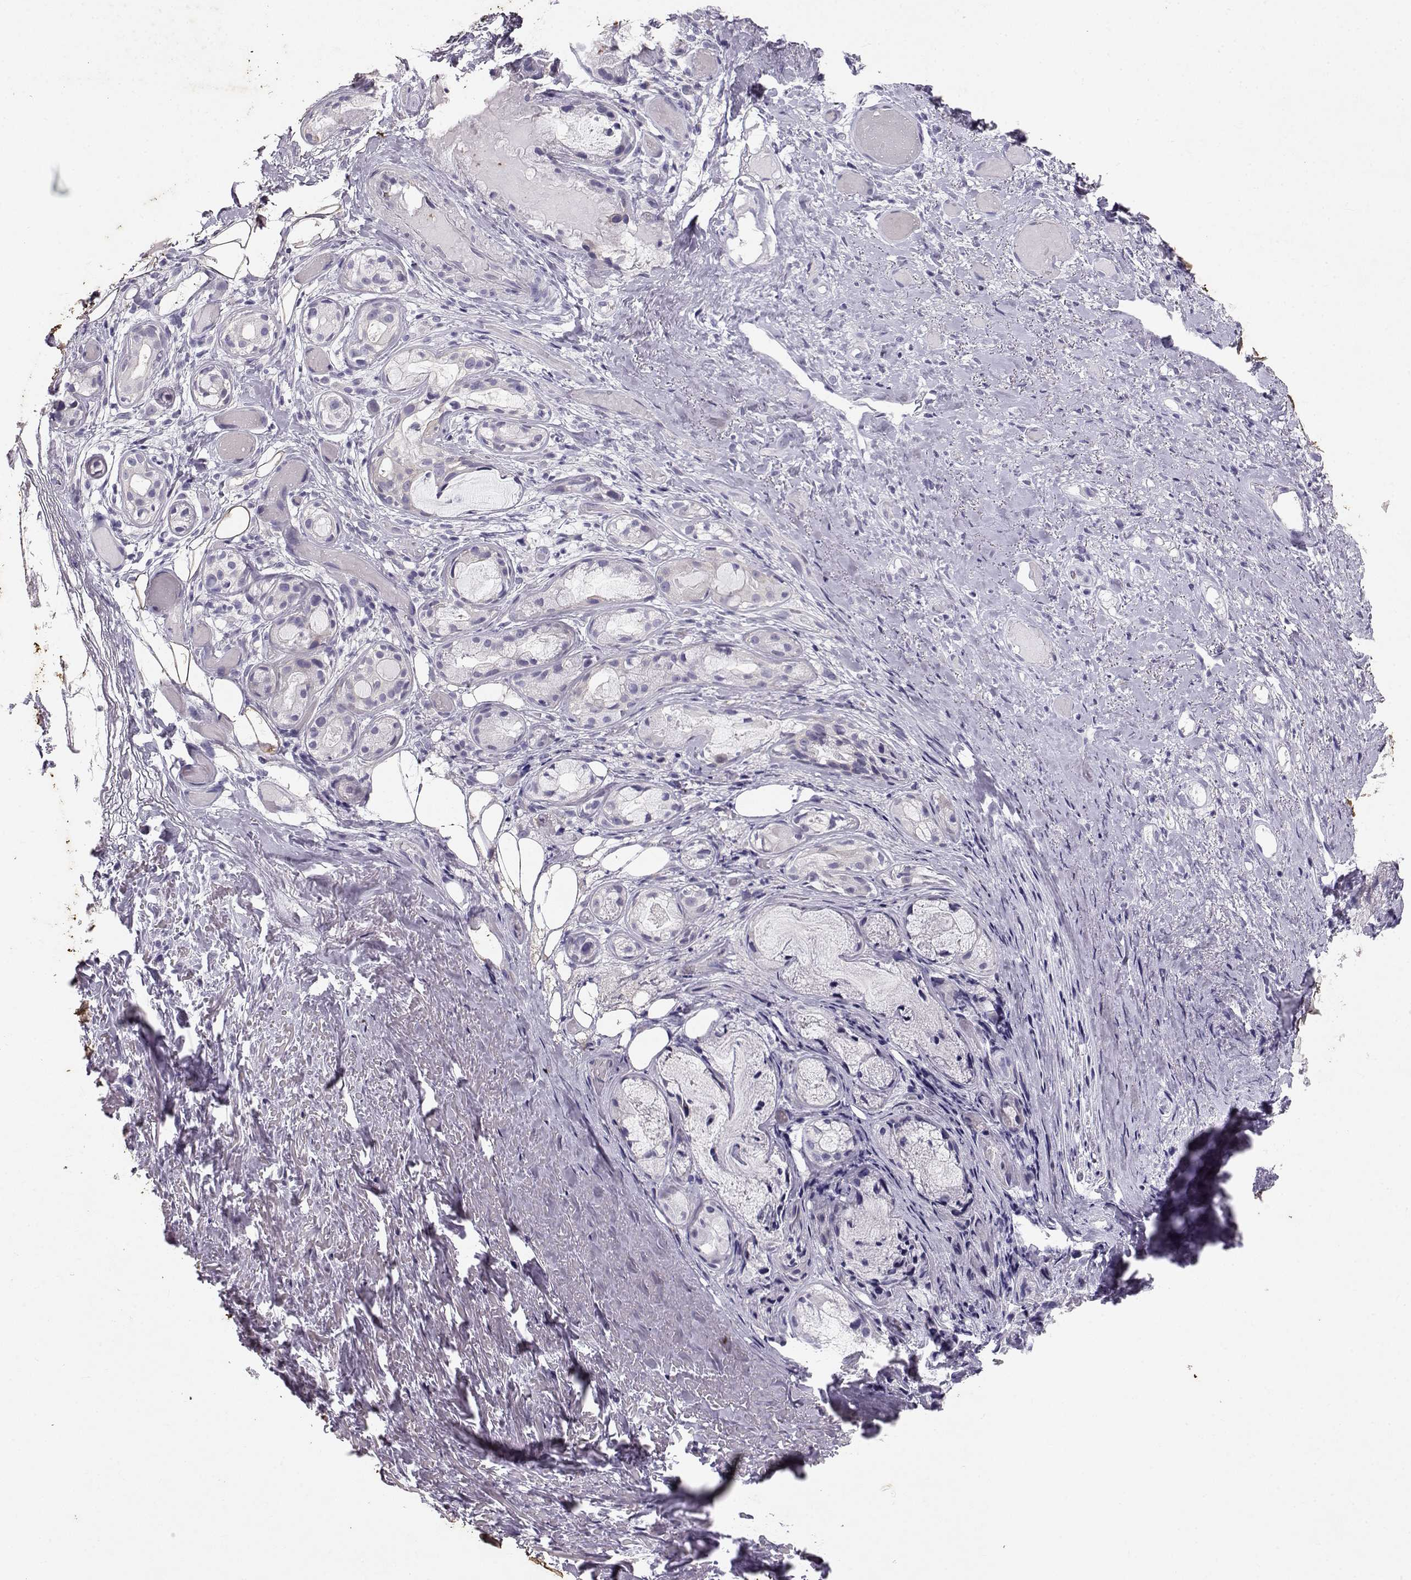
{"staining": {"intensity": "moderate", "quantity": ">75%", "location": "cytoplasmic/membranous"}, "tissue": "adipose tissue", "cell_type": "Adipocytes", "image_type": "normal", "snomed": [{"axis": "morphology", "description": "Normal tissue, NOS"}, {"axis": "topography", "description": "Cartilage tissue"}], "caption": "Normal adipose tissue was stained to show a protein in brown. There is medium levels of moderate cytoplasmic/membranous staining in about >75% of adipocytes.", "gene": "RD3", "patient": {"sex": "male", "age": 62}}